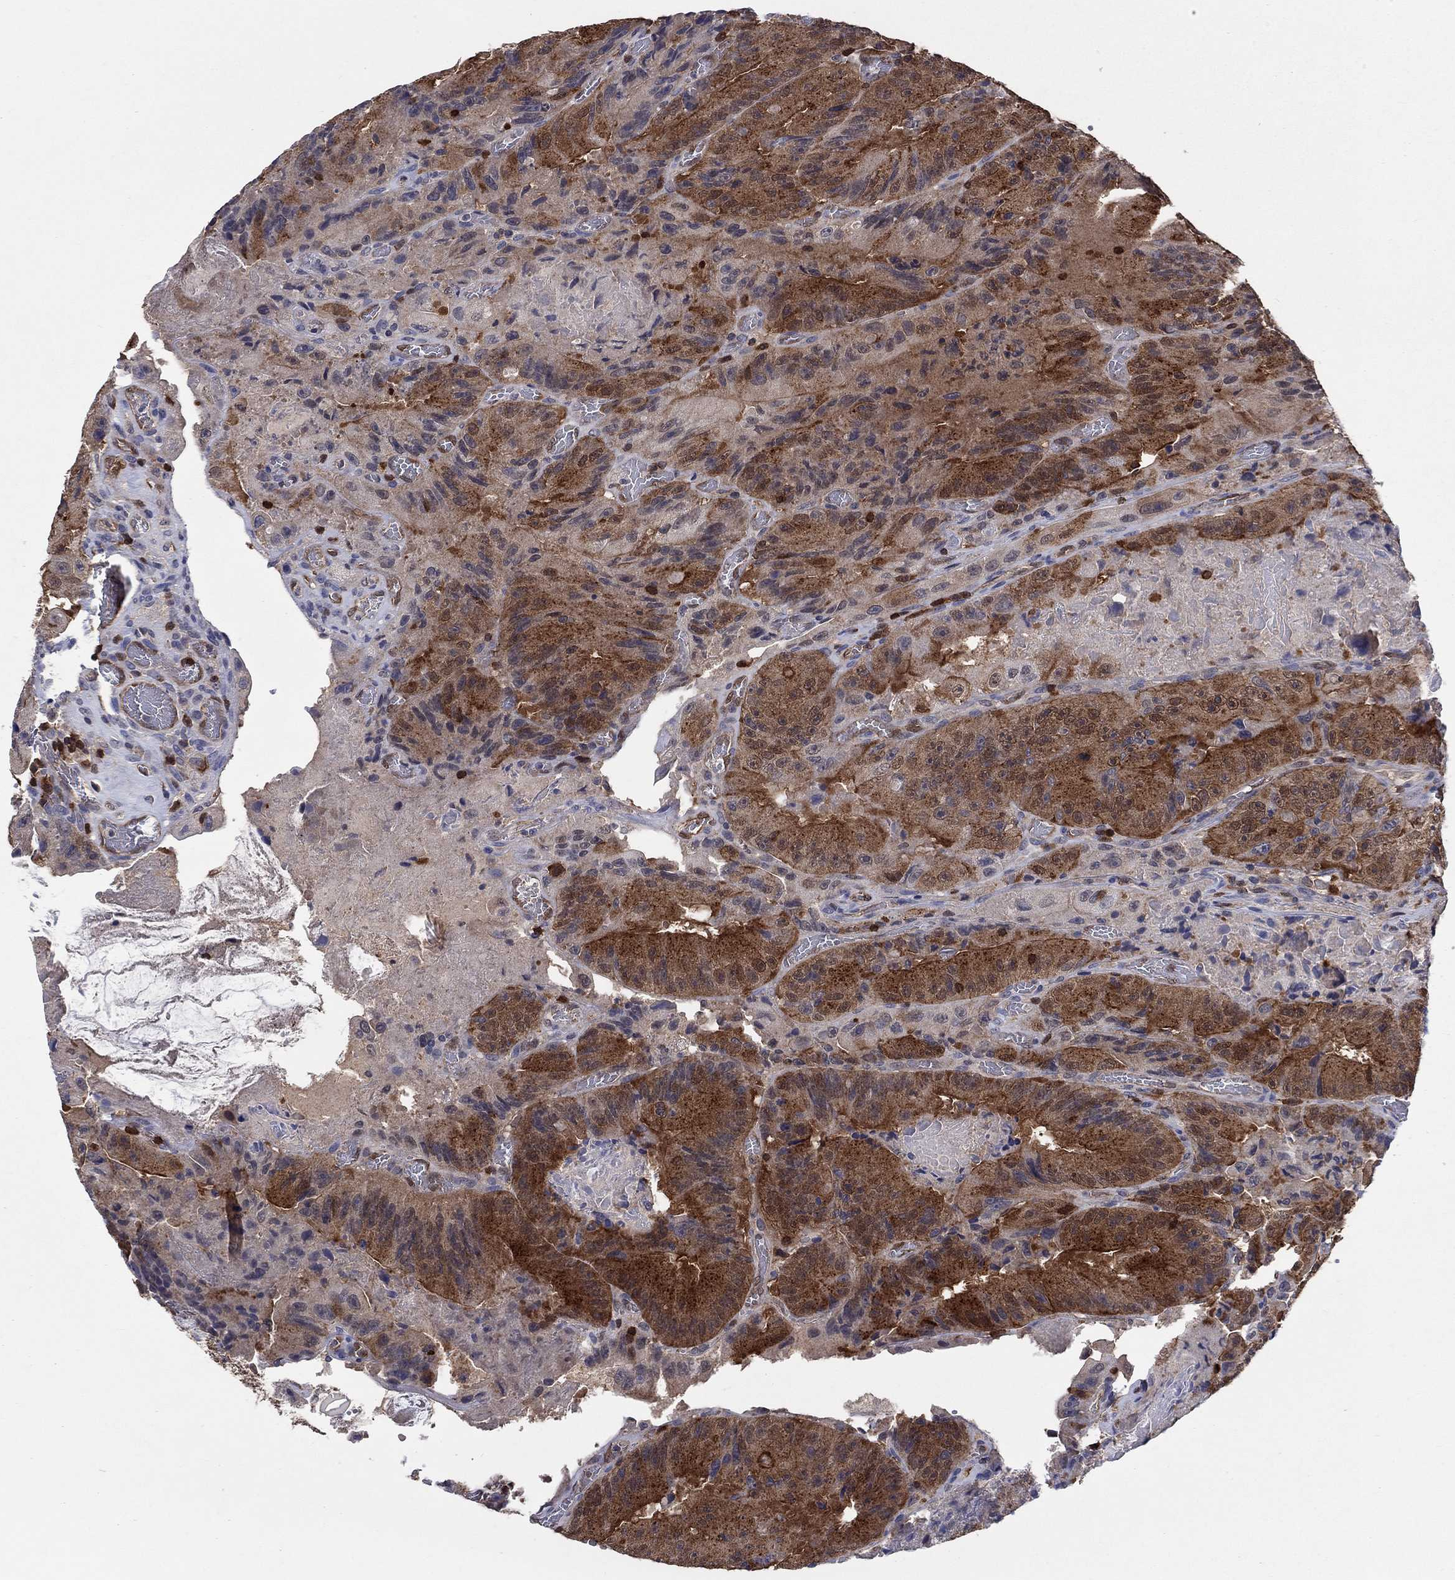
{"staining": {"intensity": "strong", "quantity": "25%-75%", "location": "cytoplasmic/membranous"}, "tissue": "colorectal cancer", "cell_type": "Tumor cells", "image_type": "cancer", "snomed": [{"axis": "morphology", "description": "Adenocarcinoma, NOS"}, {"axis": "topography", "description": "Colon"}], "caption": "Immunohistochemical staining of adenocarcinoma (colorectal) demonstrates high levels of strong cytoplasmic/membranous positivity in approximately 25%-75% of tumor cells. (DAB IHC with brightfield microscopy, high magnification).", "gene": "AGFG2", "patient": {"sex": "female", "age": 86}}